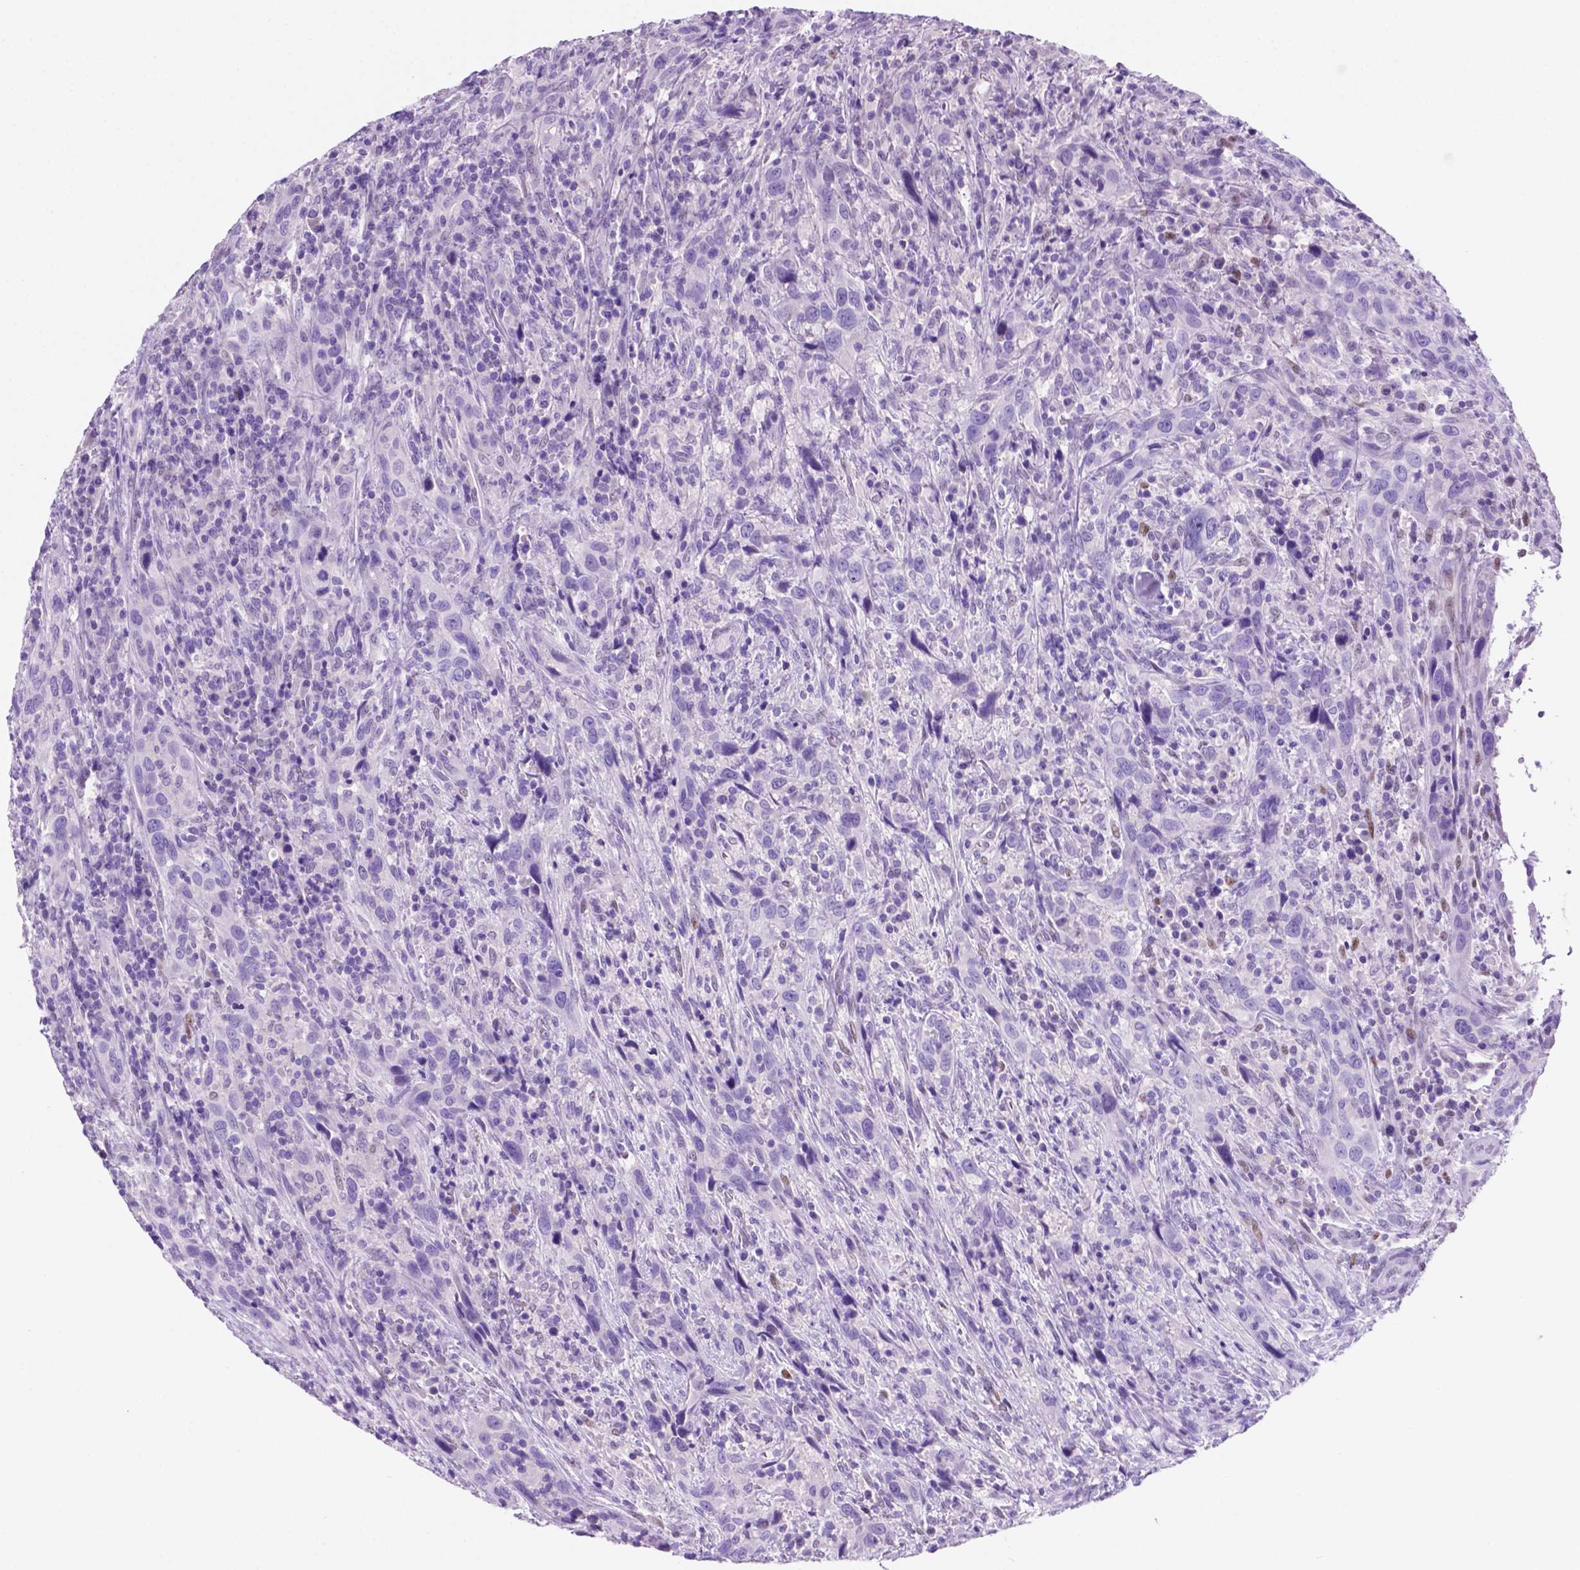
{"staining": {"intensity": "negative", "quantity": "none", "location": "none"}, "tissue": "urothelial cancer", "cell_type": "Tumor cells", "image_type": "cancer", "snomed": [{"axis": "morphology", "description": "Urothelial carcinoma, NOS"}, {"axis": "morphology", "description": "Urothelial carcinoma, High grade"}, {"axis": "topography", "description": "Urinary bladder"}], "caption": "High-grade urothelial carcinoma was stained to show a protein in brown. There is no significant positivity in tumor cells.", "gene": "TMEM210", "patient": {"sex": "female", "age": 64}}